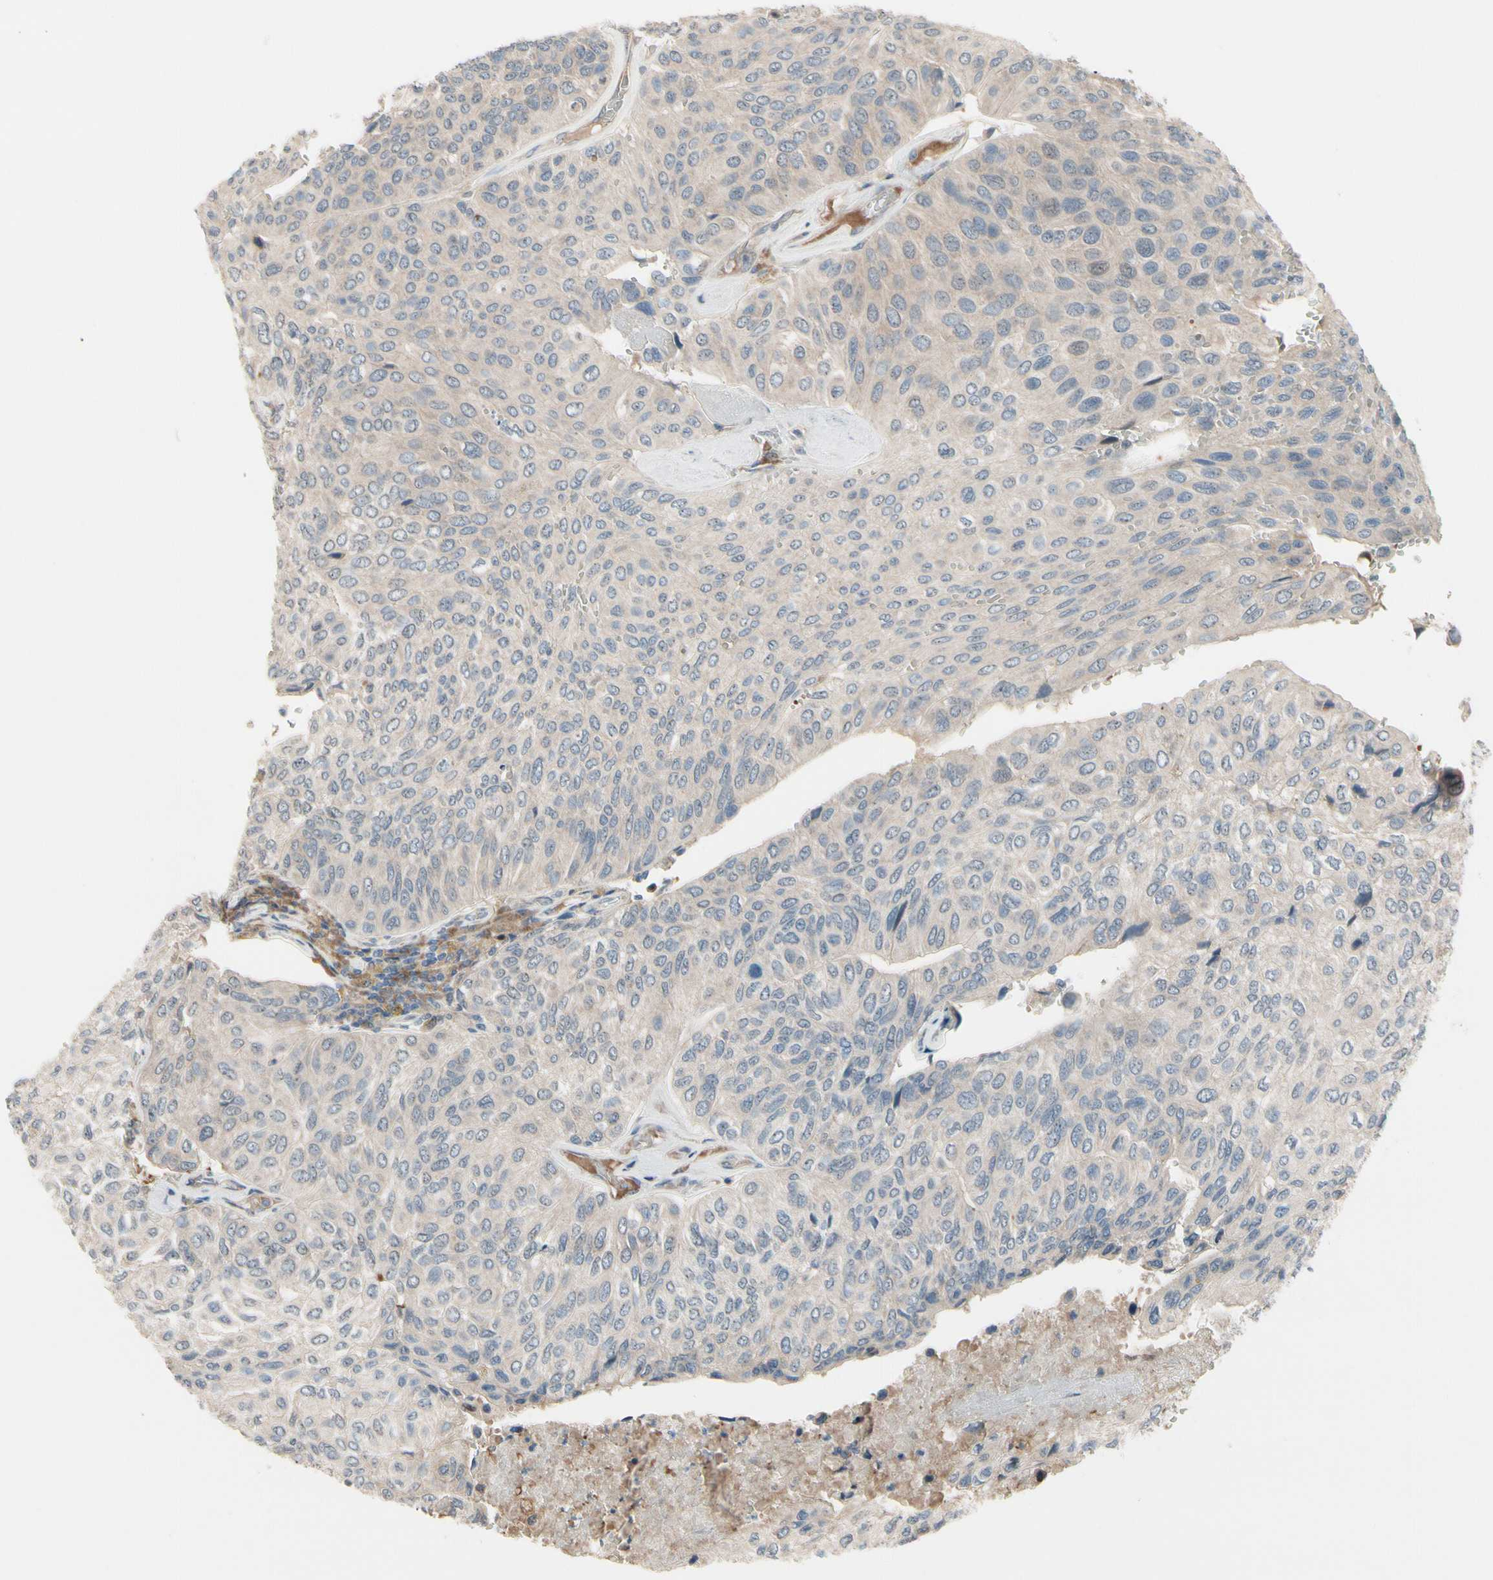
{"staining": {"intensity": "negative", "quantity": "none", "location": "none"}, "tissue": "urothelial cancer", "cell_type": "Tumor cells", "image_type": "cancer", "snomed": [{"axis": "morphology", "description": "Urothelial carcinoma, High grade"}, {"axis": "topography", "description": "Urinary bladder"}], "caption": "An immunohistochemistry (IHC) micrograph of urothelial carcinoma (high-grade) is shown. There is no staining in tumor cells of urothelial carcinoma (high-grade).", "gene": "SNX29", "patient": {"sex": "male", "age": 66}}